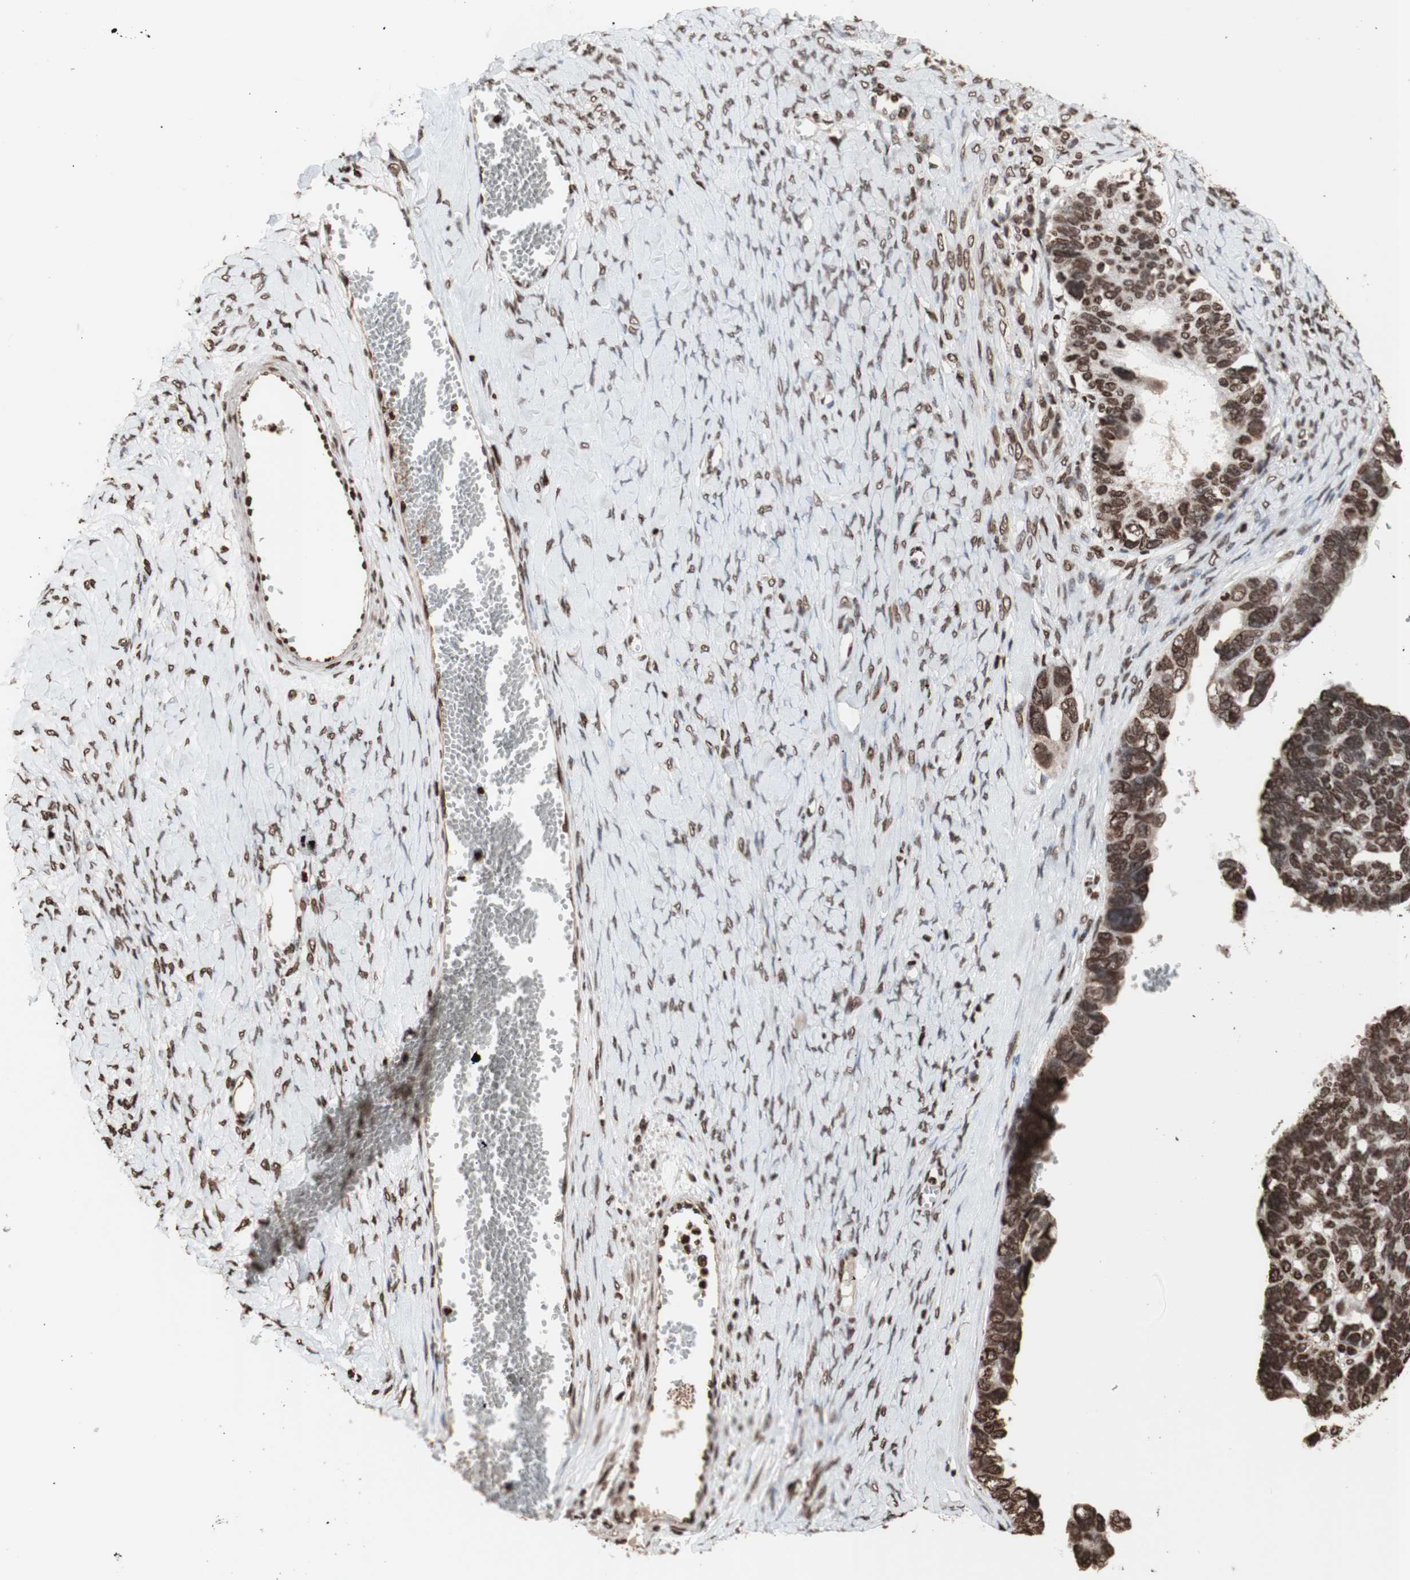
{"staining": {"intensity": "moderate", "quantity": ">75%", "location": "nuclear"}, "tissue": "ovarian cancer", "cell_type": "Tumor cells", "image_type": "cancer", "snomed": [{"axis": "morphology", "description": "Cystadenocarcinoma, serous, NOS"}, {"axis": "topography", "description": "Ovary"}], "caption": "Protein expression analysis of human ovarian cancer (serous cystadenocarcinoma) reveals moderate nuclear staining in about >75% of tumor cells.", "gene": "SNAI2", "patient": {"sex": "female", "age": 79}}